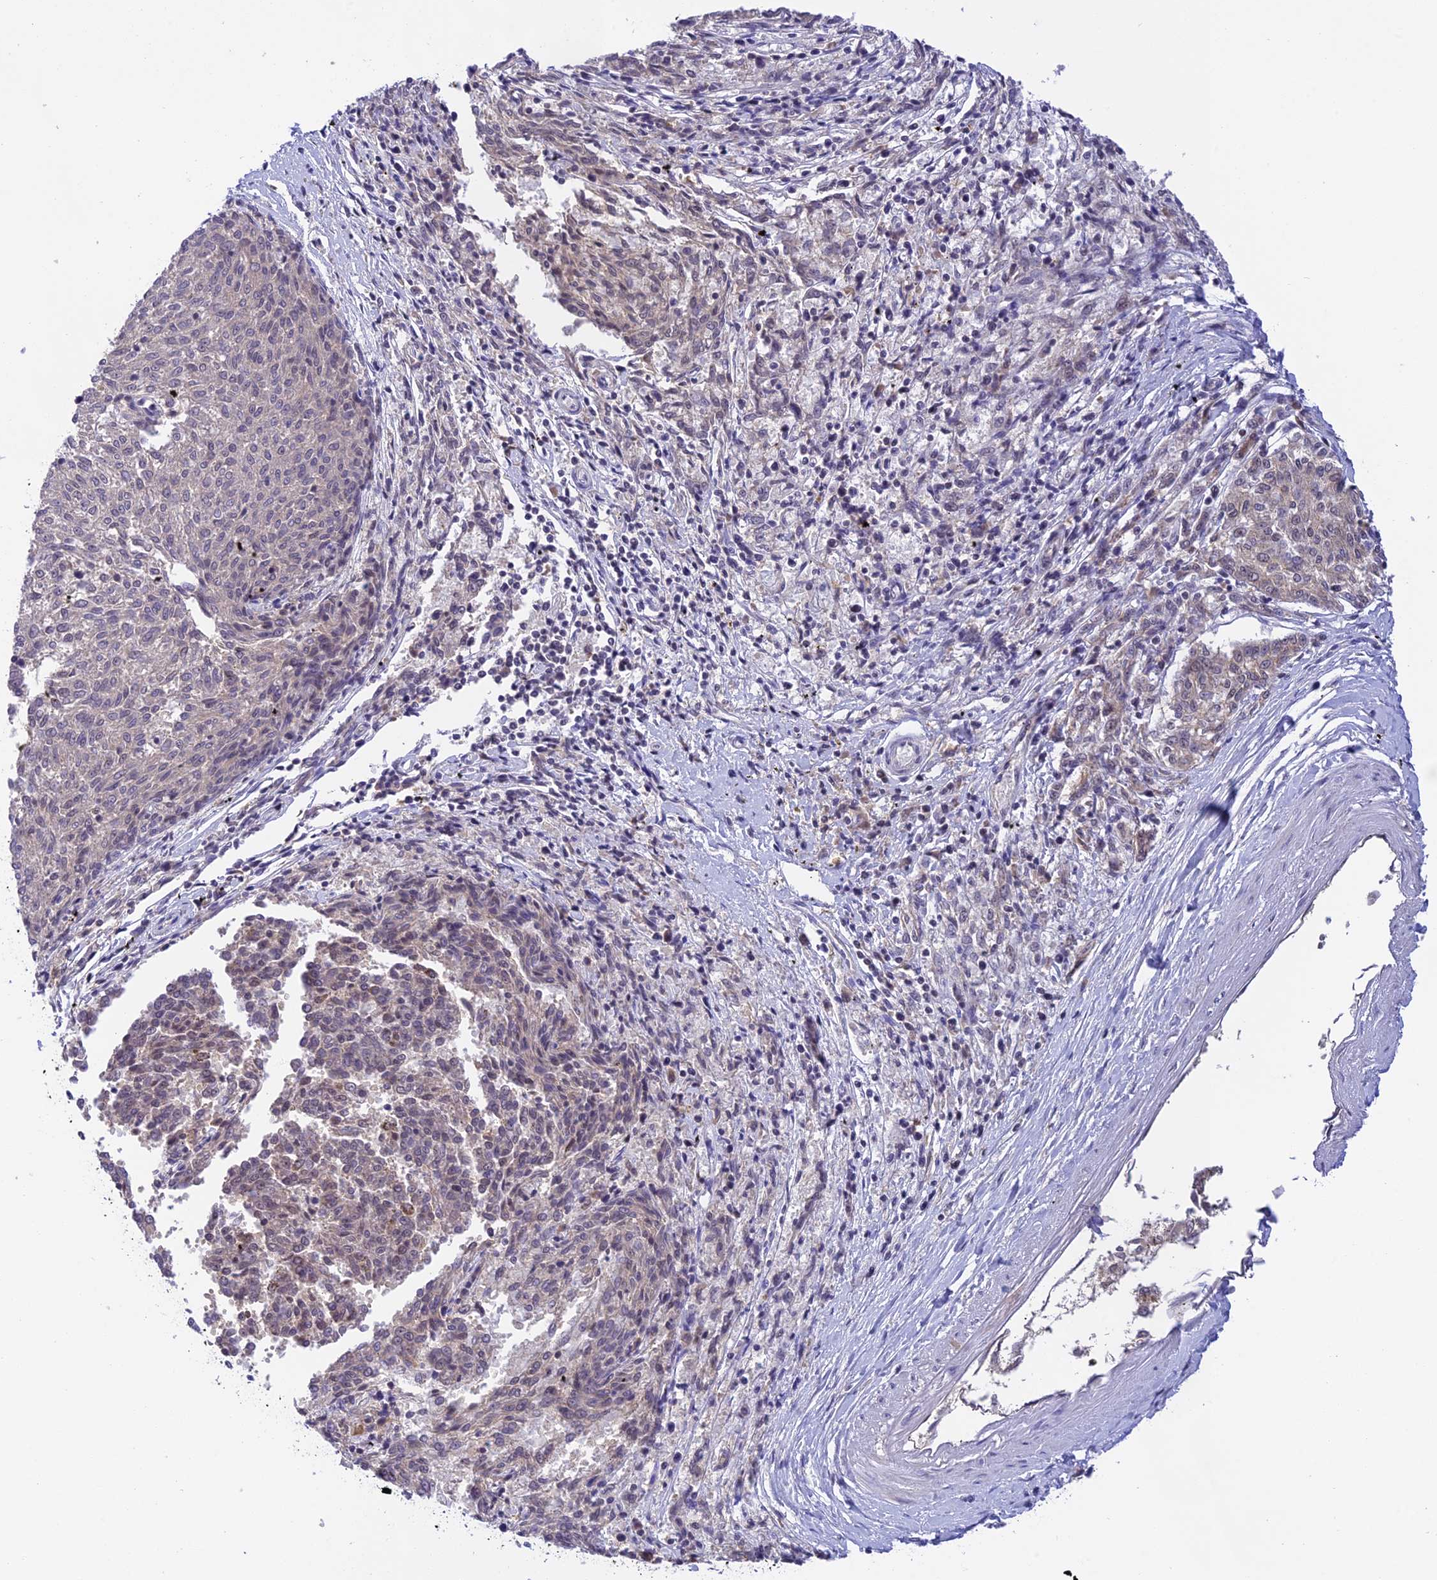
{"staining": {"intensity": "negative", "quantity": "none", "location": "none"}, "tissue": "melanoma", "cell_type": "Tumor cells", "image_type": "cancer", "snomed": [{"axis": "morphology", "description": "Malignant melanoma, NOS"}, {"axis": "topography", "description": "Skin"}], "caption": "Protein analysis of malignant melanoma displays no significant expression in tumor cells. (Immunohistochemistry (ihc), brightfield microscopy, high magnification).", "gene": "THAP11", "patient": {"sex": "female", "age": 72}}